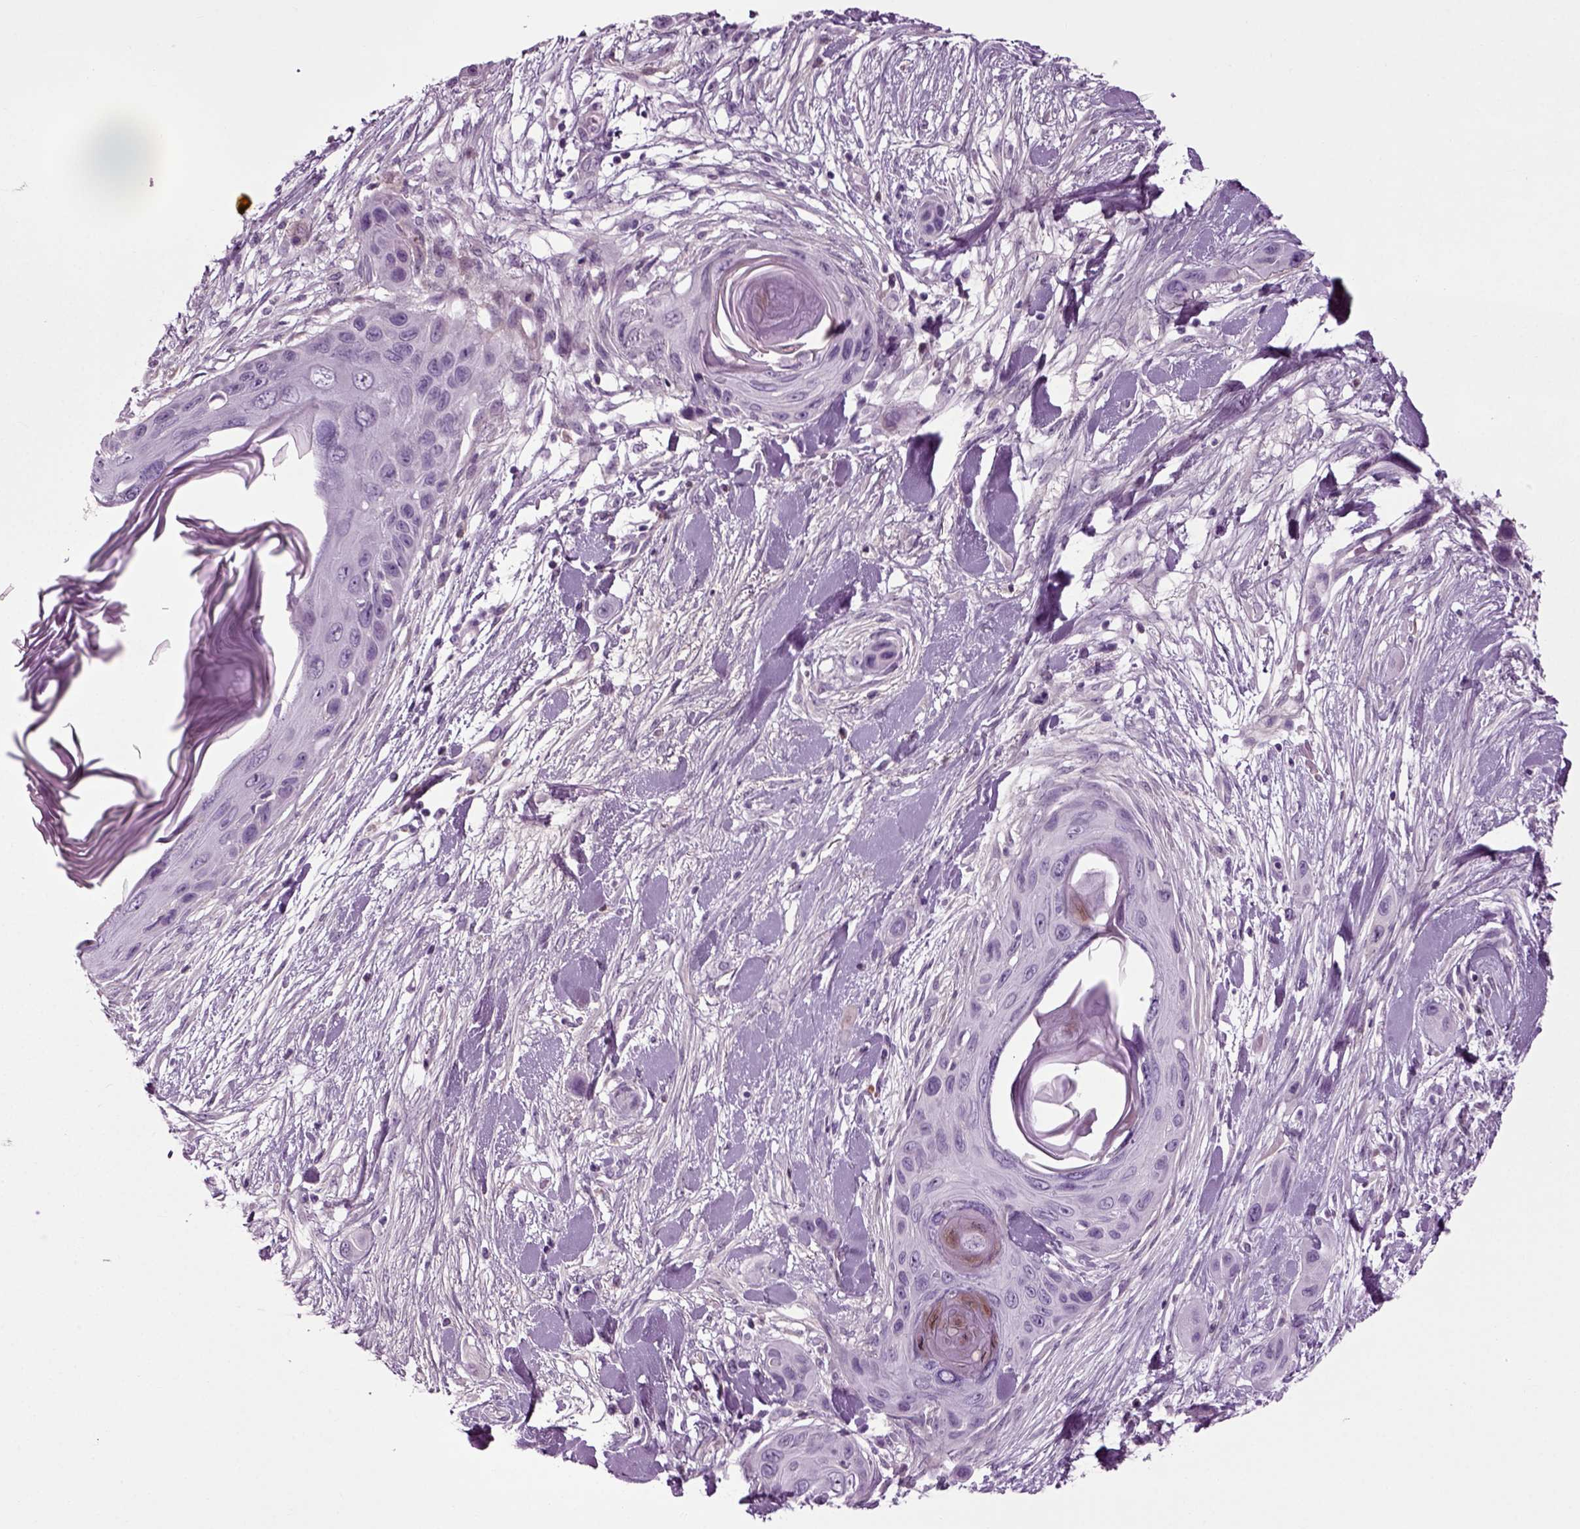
{"staining": {"intensity": "negative", "quantity": "none", "location": "none"}, "tissue": "skin cancer", "cell_type": "Tumor cells", "image_type": "cancer", "snomed": [{"axis": "morphology", "description": "Squamous cell carcinoma, NOS"}, {"axis": "topography", "description": "Skin"}], "caption": "High power microscopy micrograph of an immunohistochemistry (IHC) histopathology image of skin cancer (squamous cell carcinoma), revealing no significant expression in tumor cells.", "gene": "PRLH", "patient": {"sex": "male", "age": 79}}